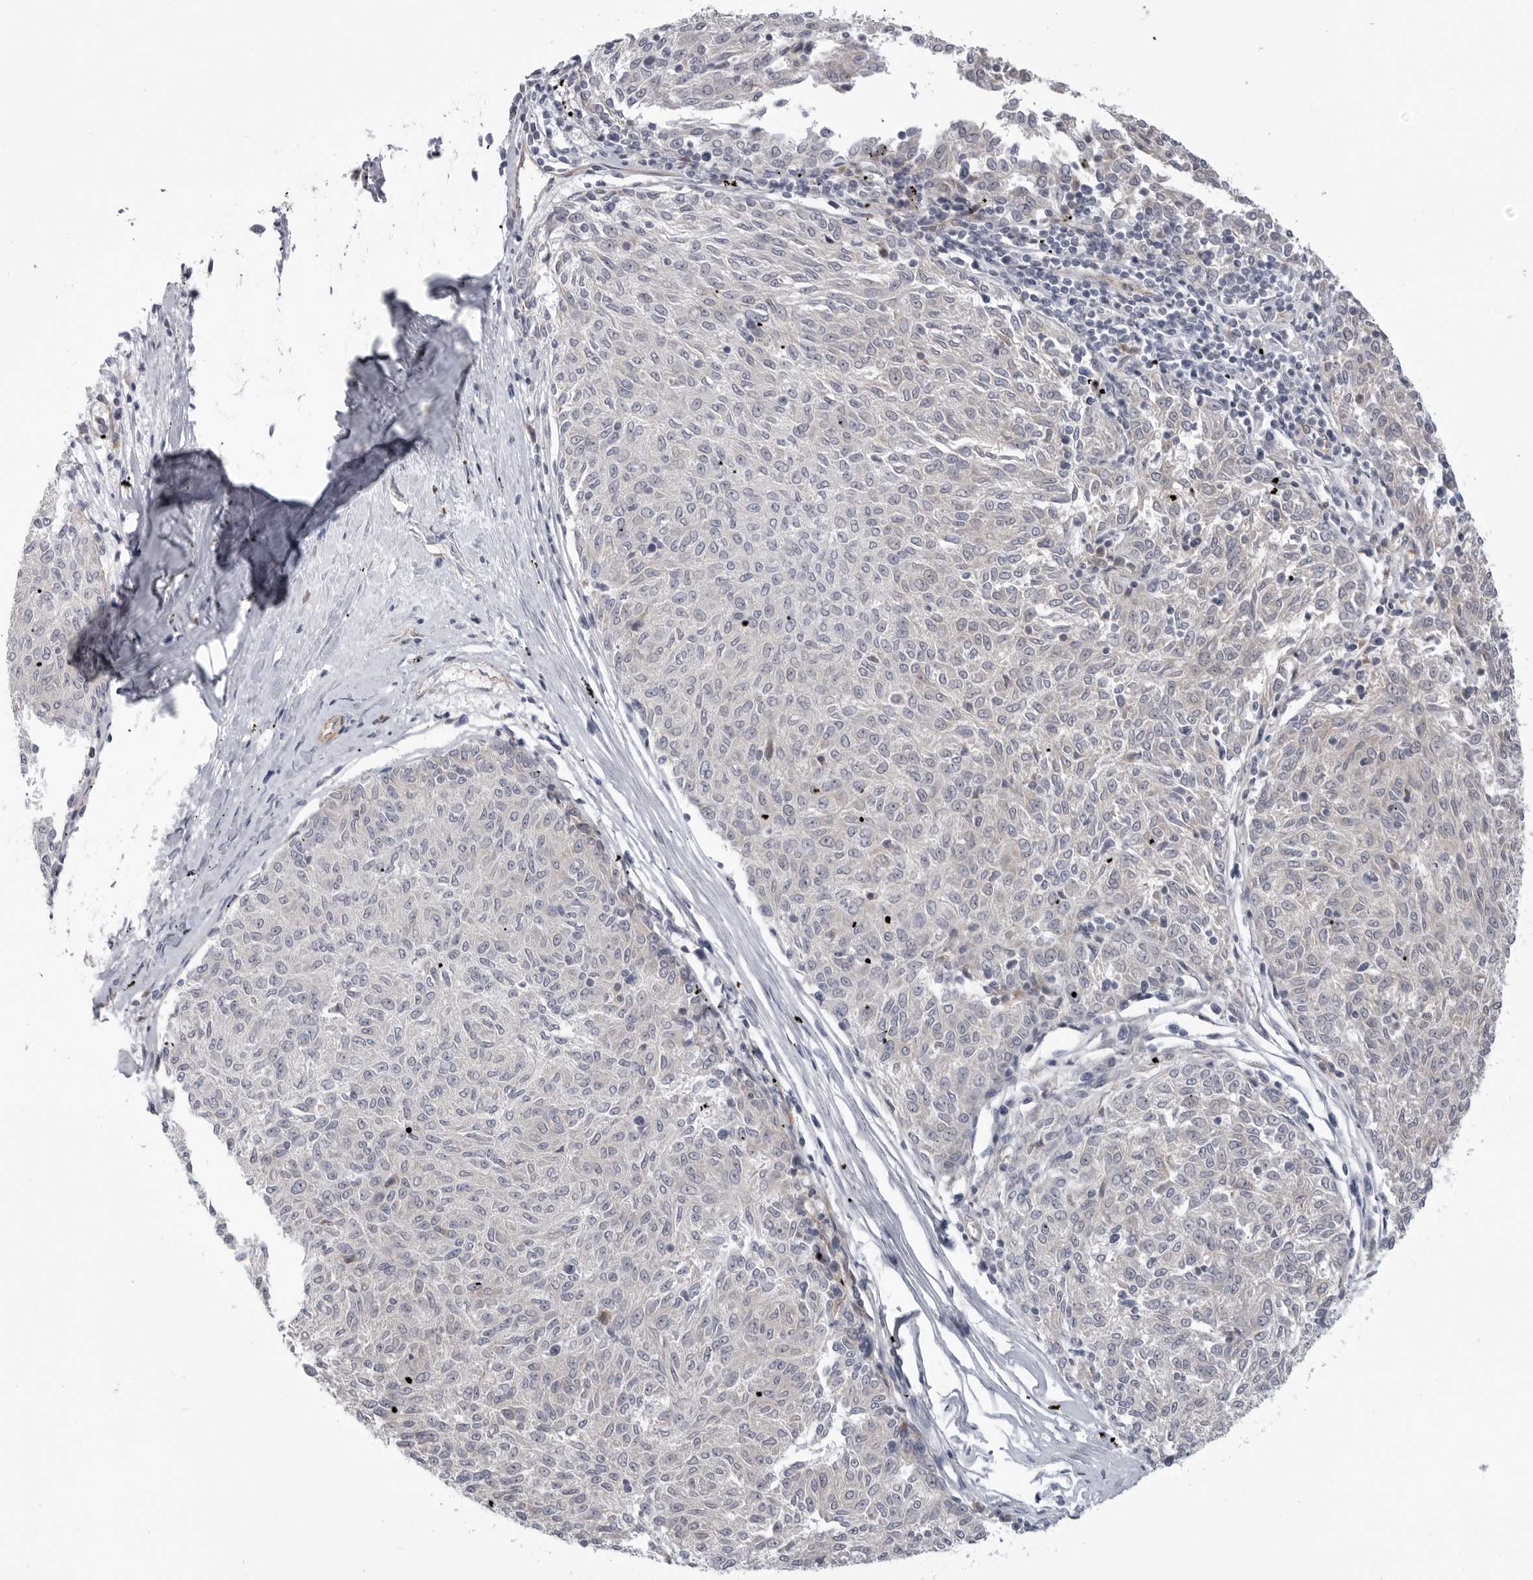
{"staining": {"intensity": "negative", "quantity": "none", "location": "none"}, "tissue": "melanoma", "cell_type": "Tumor cells", "image_type": "cancer", "snomed": [{"axis": "morphology", "description": "Malignant melanoma, NOS"}, {"axis": "topography", "description": "Skin"}], "caption": "There is no significant positivity in tumor cells of melanoma.", "gene": "SCP2", "patient": {"sex": "female", "age": 72}}